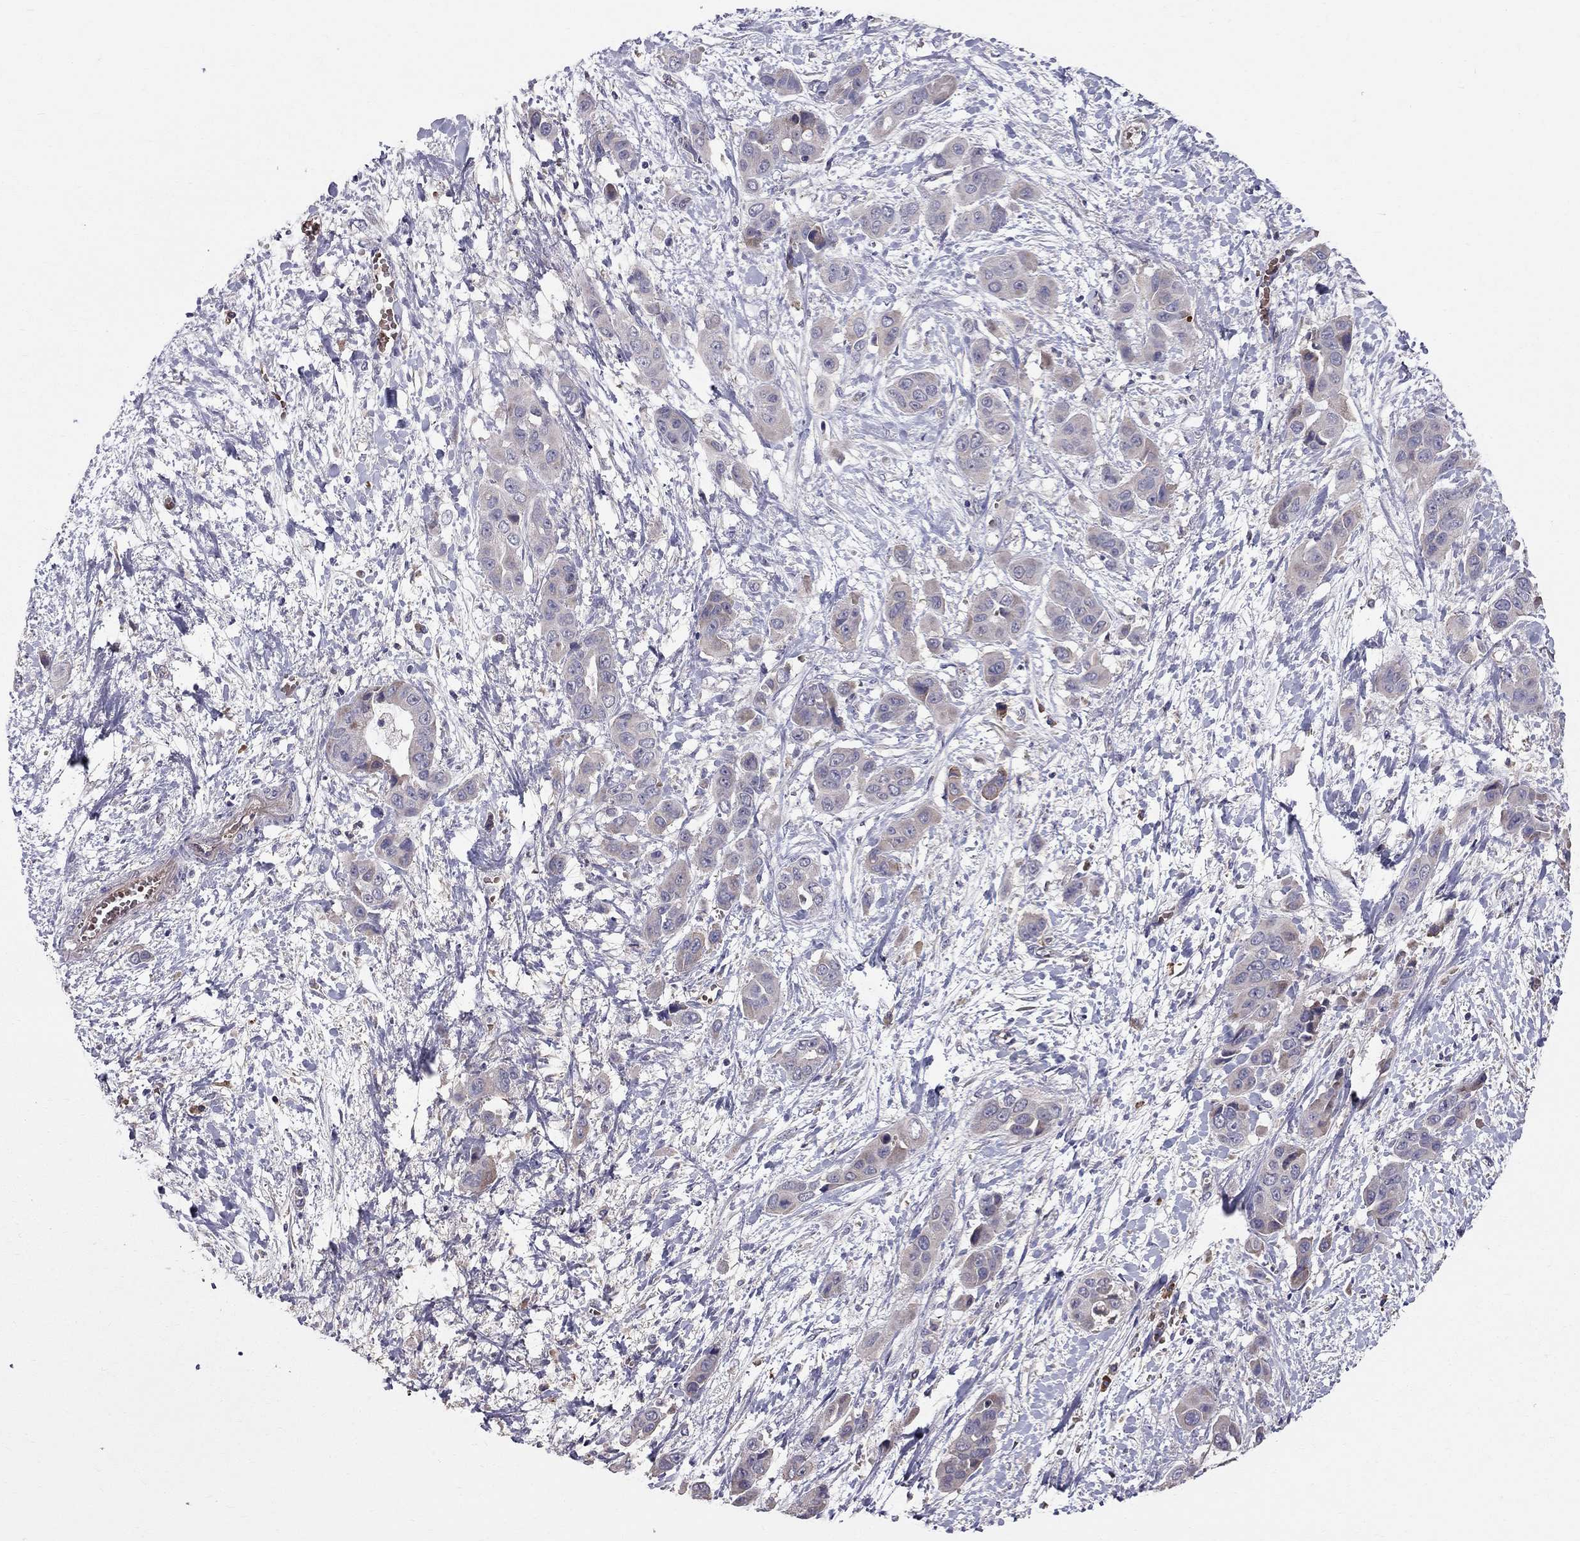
{"staining": {"intensity": "moderate", "quantity": "25%-75%", "location": "cytoplasmic/membranous"}, "tissue": "liver cancer", "cell_type": "Tumor cells", "image_type": "cancer", "snomed": [{"axis": "morphology", "description": "Cholangiocarcinoma"}, {"axis": "topography", "description": "Liver"}], "caption": "This histopathology image demonstrates IHC staining of liver cholangiocarcinoma, with medium moderate cytoplasmic/membranous positivity in about 25%-75% of tumor cells.", "gene": "PIK3CG", "patient": {"sex": "female", "age": 52}}